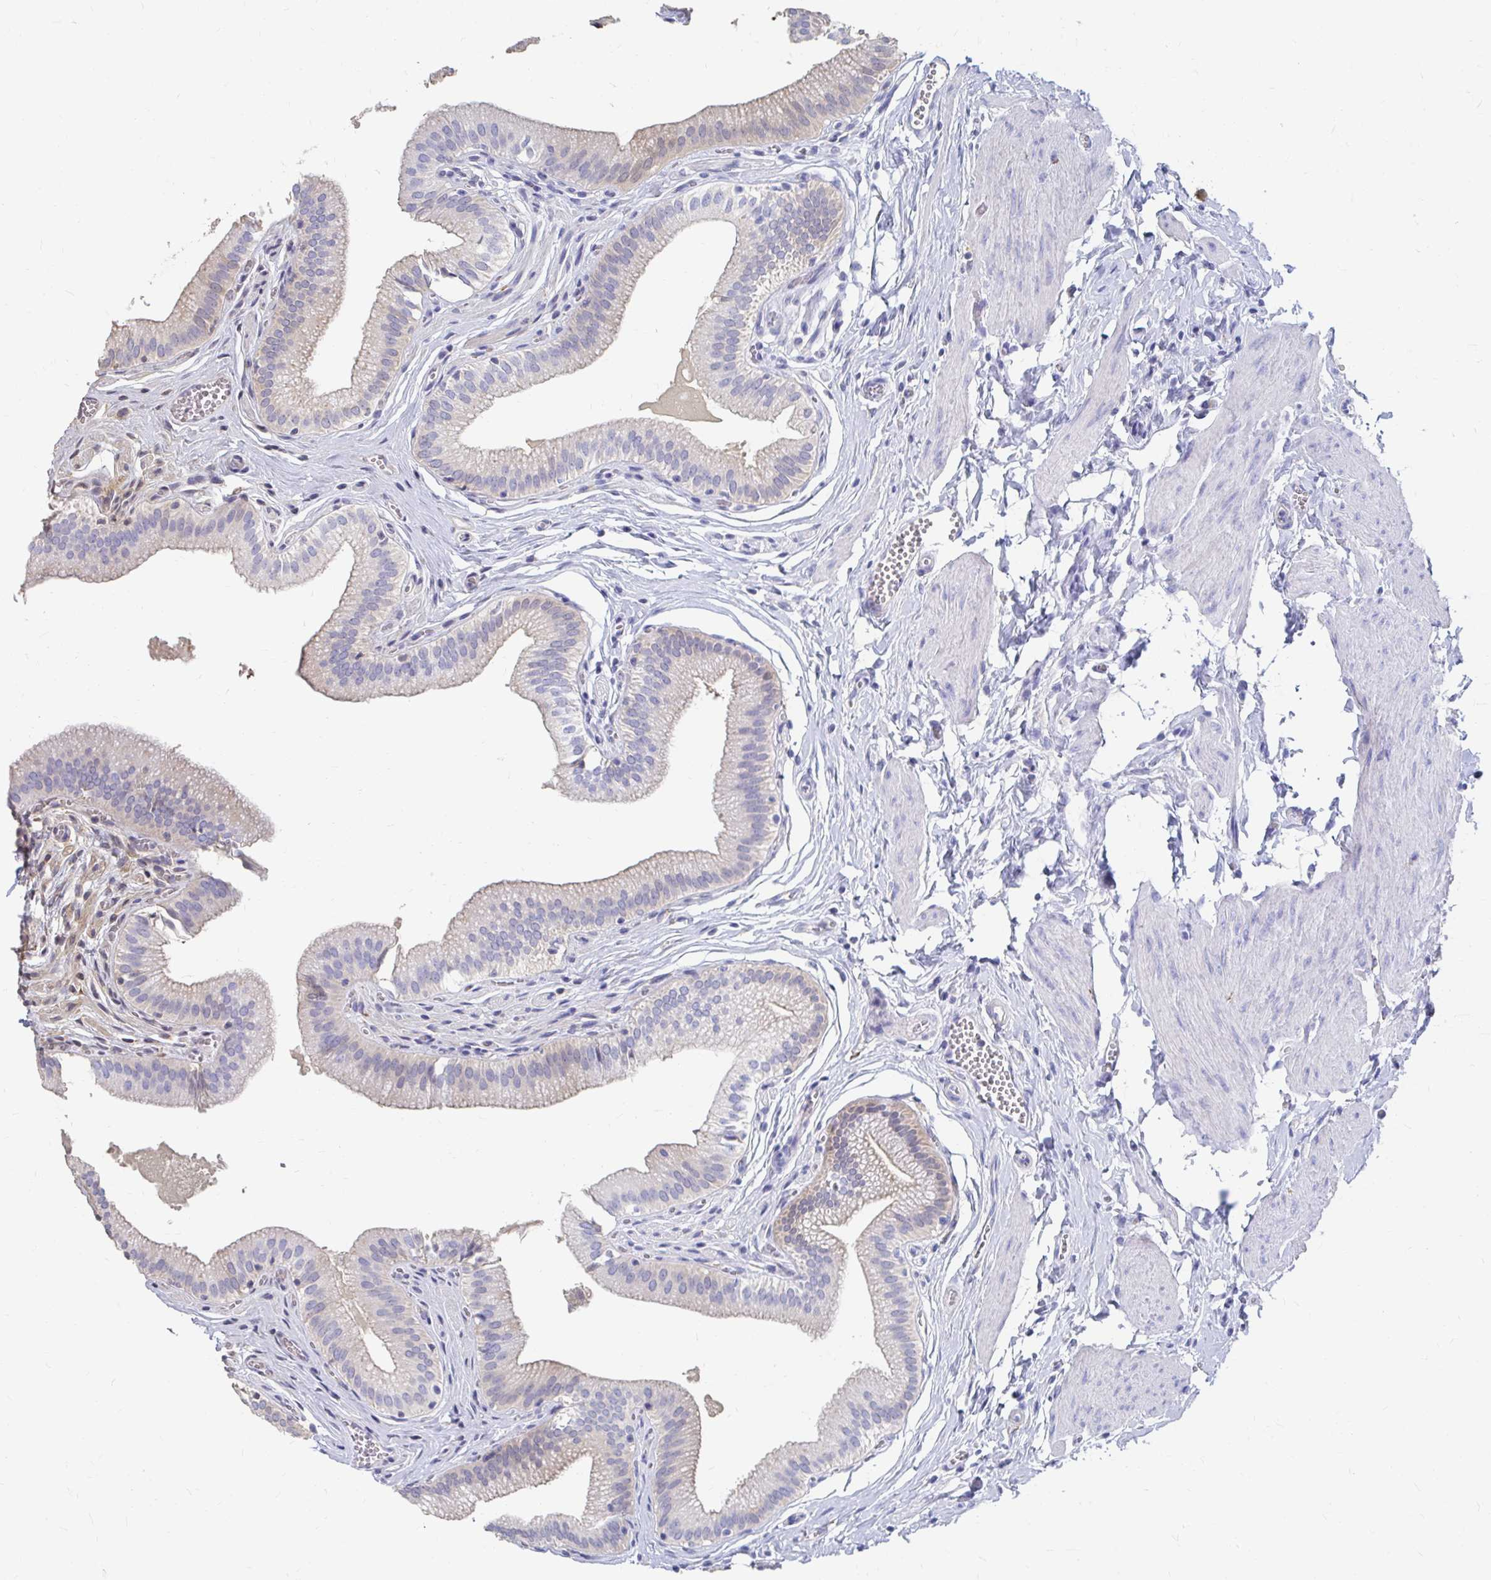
{"staining": {"intensity": "weak", "quantity": "<25%", "location": "cytoplasmic/membranous"}, "tissue": "gallbladder", "cell_type": "Glandular cells", "image_type": "normal", "snomed": [{"axis": "morphology", "description": "Normal tissue, NOS"}, {"axis": "topography", "description": "Gallbladder"}, {"axis": "topography", "description": "Peripheral nerve tissue"}], "caption": "This micrograph is of benign gallbladder stained with immunohistochemistry (IHC) to label a protein in brown with the nuclei are counter-stained blue. There is no staining in glandular cells. (Immunohistochemistry, brightfield microscopy, high magnification).", "gene": "LAMC3", "patient": {"sex": "male", "age": 17}}